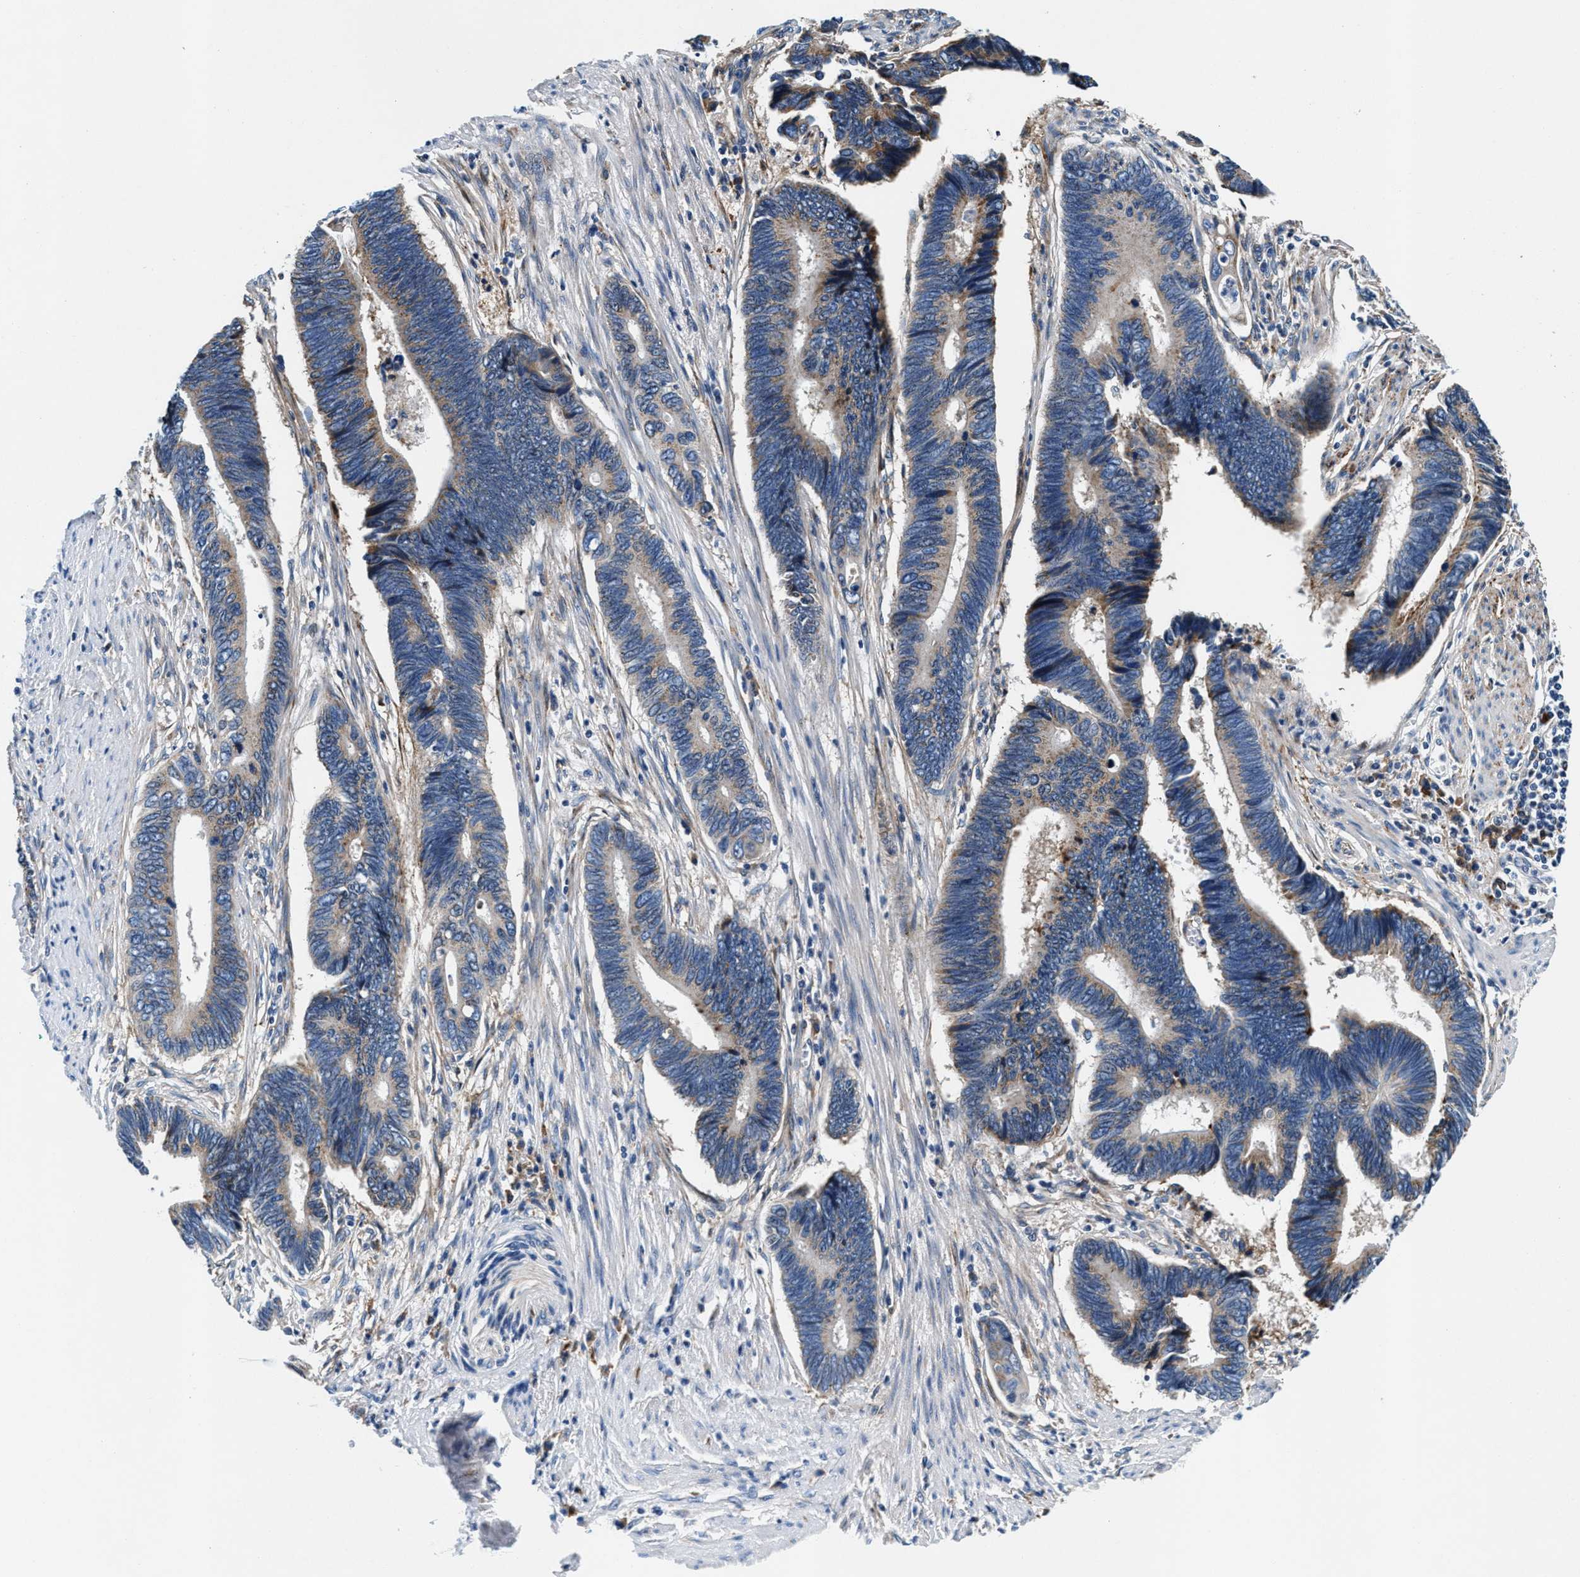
{"staining": {"intensity": "moderate", "quantity": "25%-75%", "location": "cytoplasmic/membranous"}, "tissue": "pancreatic cancer", "cell_type": "Tumor cells", "image_type": "cancer", "snomed": [{"axis": "morphology", "description": "Adenocarcinoma, NOS"}, {"axis": "topography", "description": "Pancreas"}], "caption": "Pancreatic cancer was stained to show a protein in brown. There is medium levels of moderate cytoplasmic/membranous positivity in about 25%-75% of tumor cells. (DAB = brown stain, brightfield microscopy at high magnification).", "gene": "SLFN11", "patient": {"sex": "female", "age": 70}}